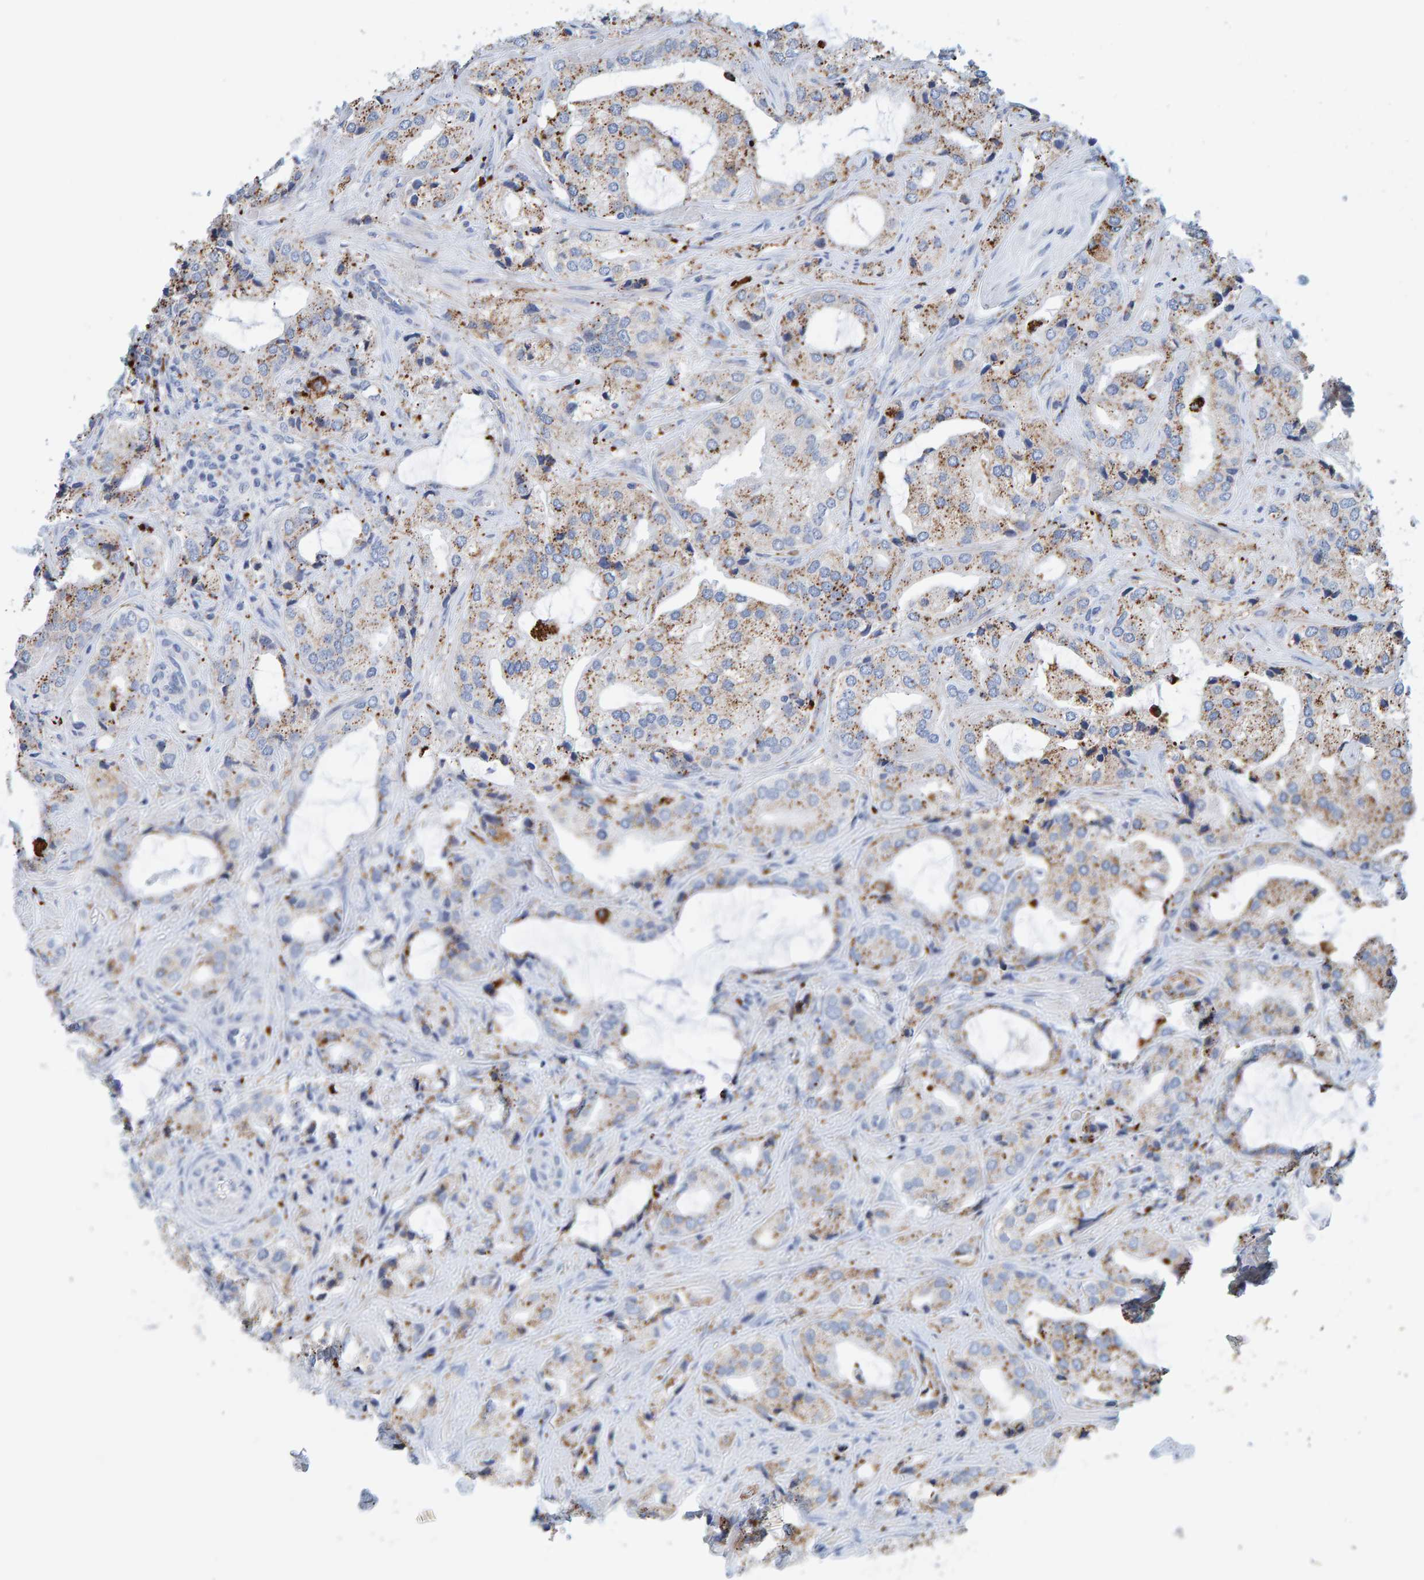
{"staining": {"intensity": "weak", "quantity": ">75%", "location": "cytoplasmic/membranous"}, "tissue": "prostate cancer", "cell_type": "Tumor cells", "image_type": "cancer", "snomed": [{"axis": "morphology", "description": "Adenocarcinoma, High grade"}, {"axis": "topography", "description": "Prostate"}], "caption": "IHC (DAB) staining of prostate cancer (adenocarcinoma (high-grade)) reveals weak cytoplasmic/membranous protein expression in approximately >75% of tumor cells. (Brightfield microscopy of DAB IHC at high magnification).", "gene": "BIN3", "patient": {"sex": "male", "age": 66}}